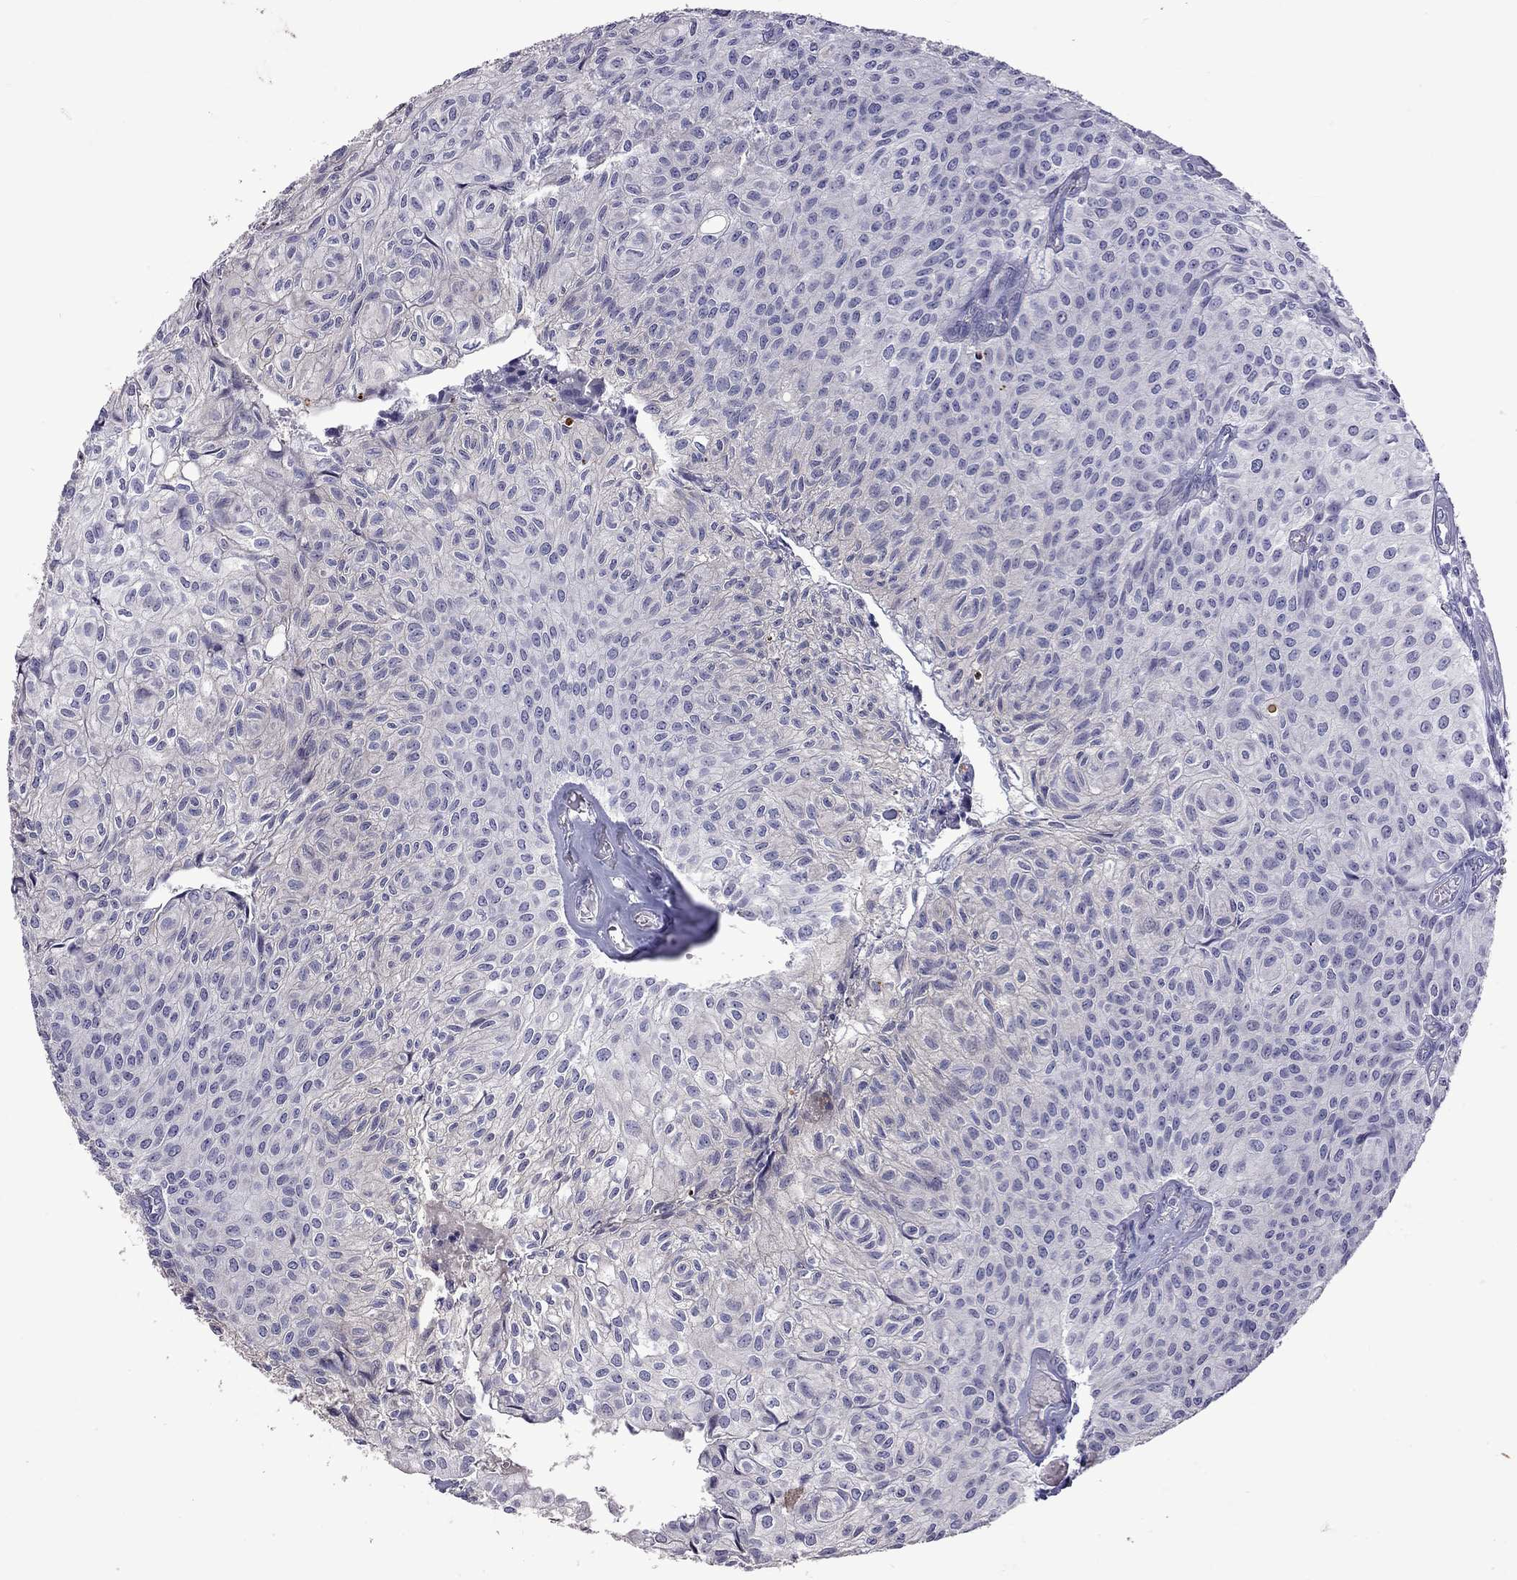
{"staining": {"intensity": "negative", "quantity": "none", "location": "none"}, "tissue": "urothelial cancer", "cell_type": "Tumor cells", "image_type": "cancer", "snomed": [{"axis": "morphology", "description": "Urothelial carcinoma, Low grade"}, {"axis": "topography", "description": "Urinary bladder"}], "caption": "A high-resolution histopathology image shows immunohistochemistry staining of urothelial cancer, which displays no significant staining in tumor cells.", "gene": "FEZ1", "patient": {"sex": "male", "age": 89}}